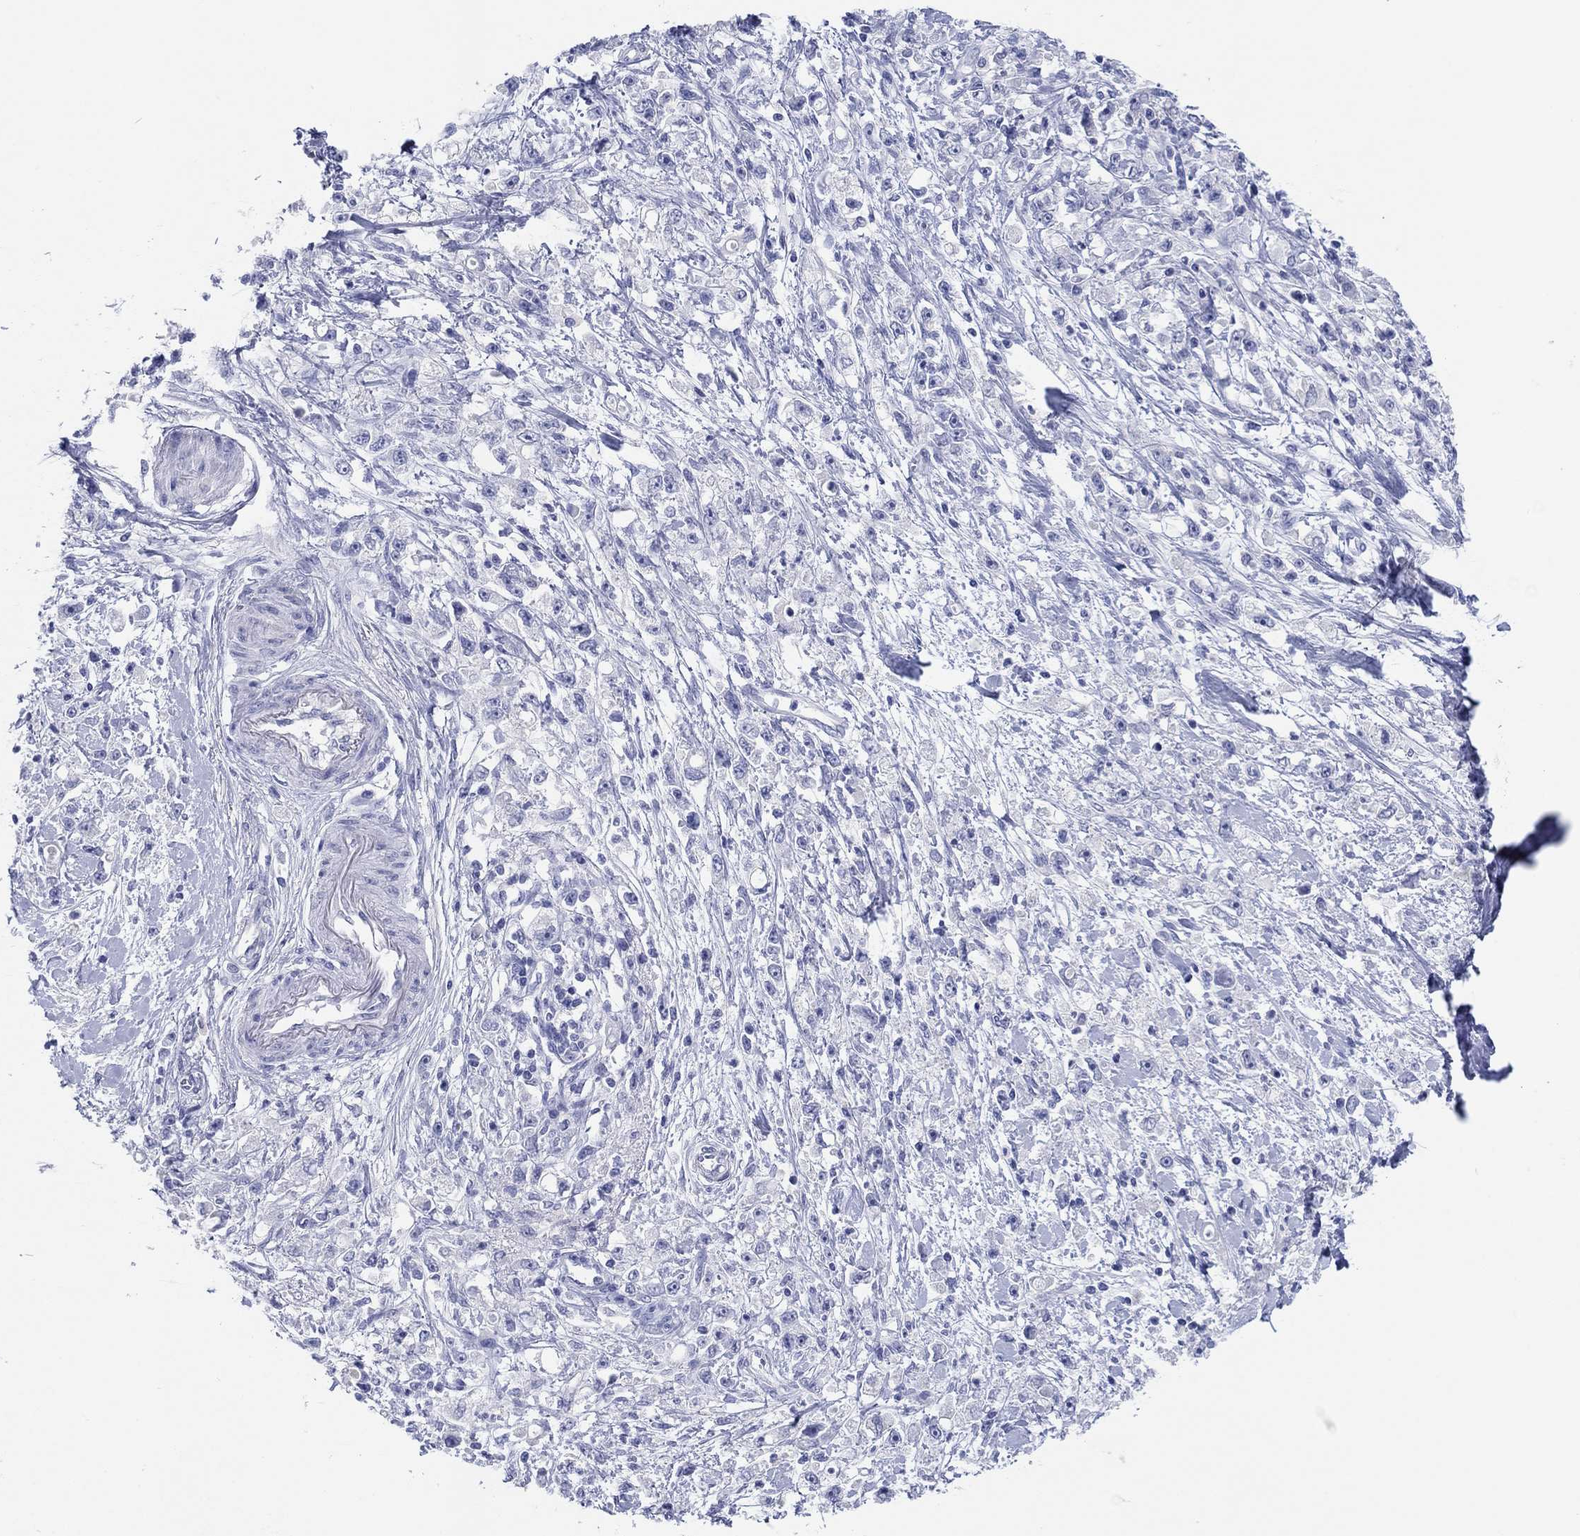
{"staining": {"intensity": "negative", "quantity": "none", "location": "none"}, "tissue": "stomach cancer", "cell_type": "Tumor cells", "image_type": "cancer", "snomed": [{"axis": "morphology", "description": "Adenocarcinoma, NOS"}, {"axis": "topography", "description": "Stomach"}], "caption": "An immunohistochemistry image of adenocarcinoma (stomach) is shown. There is no staining in tumor cells of adenocarcinoma (stomach). The staining was performed using DAB to visualize the protein expression in brown, while the nuclei were stained in blue with hematoxylin (Magnification: 20x).", "gene": "ERICH3", "patient": {"sex": "female", "age": 59}}